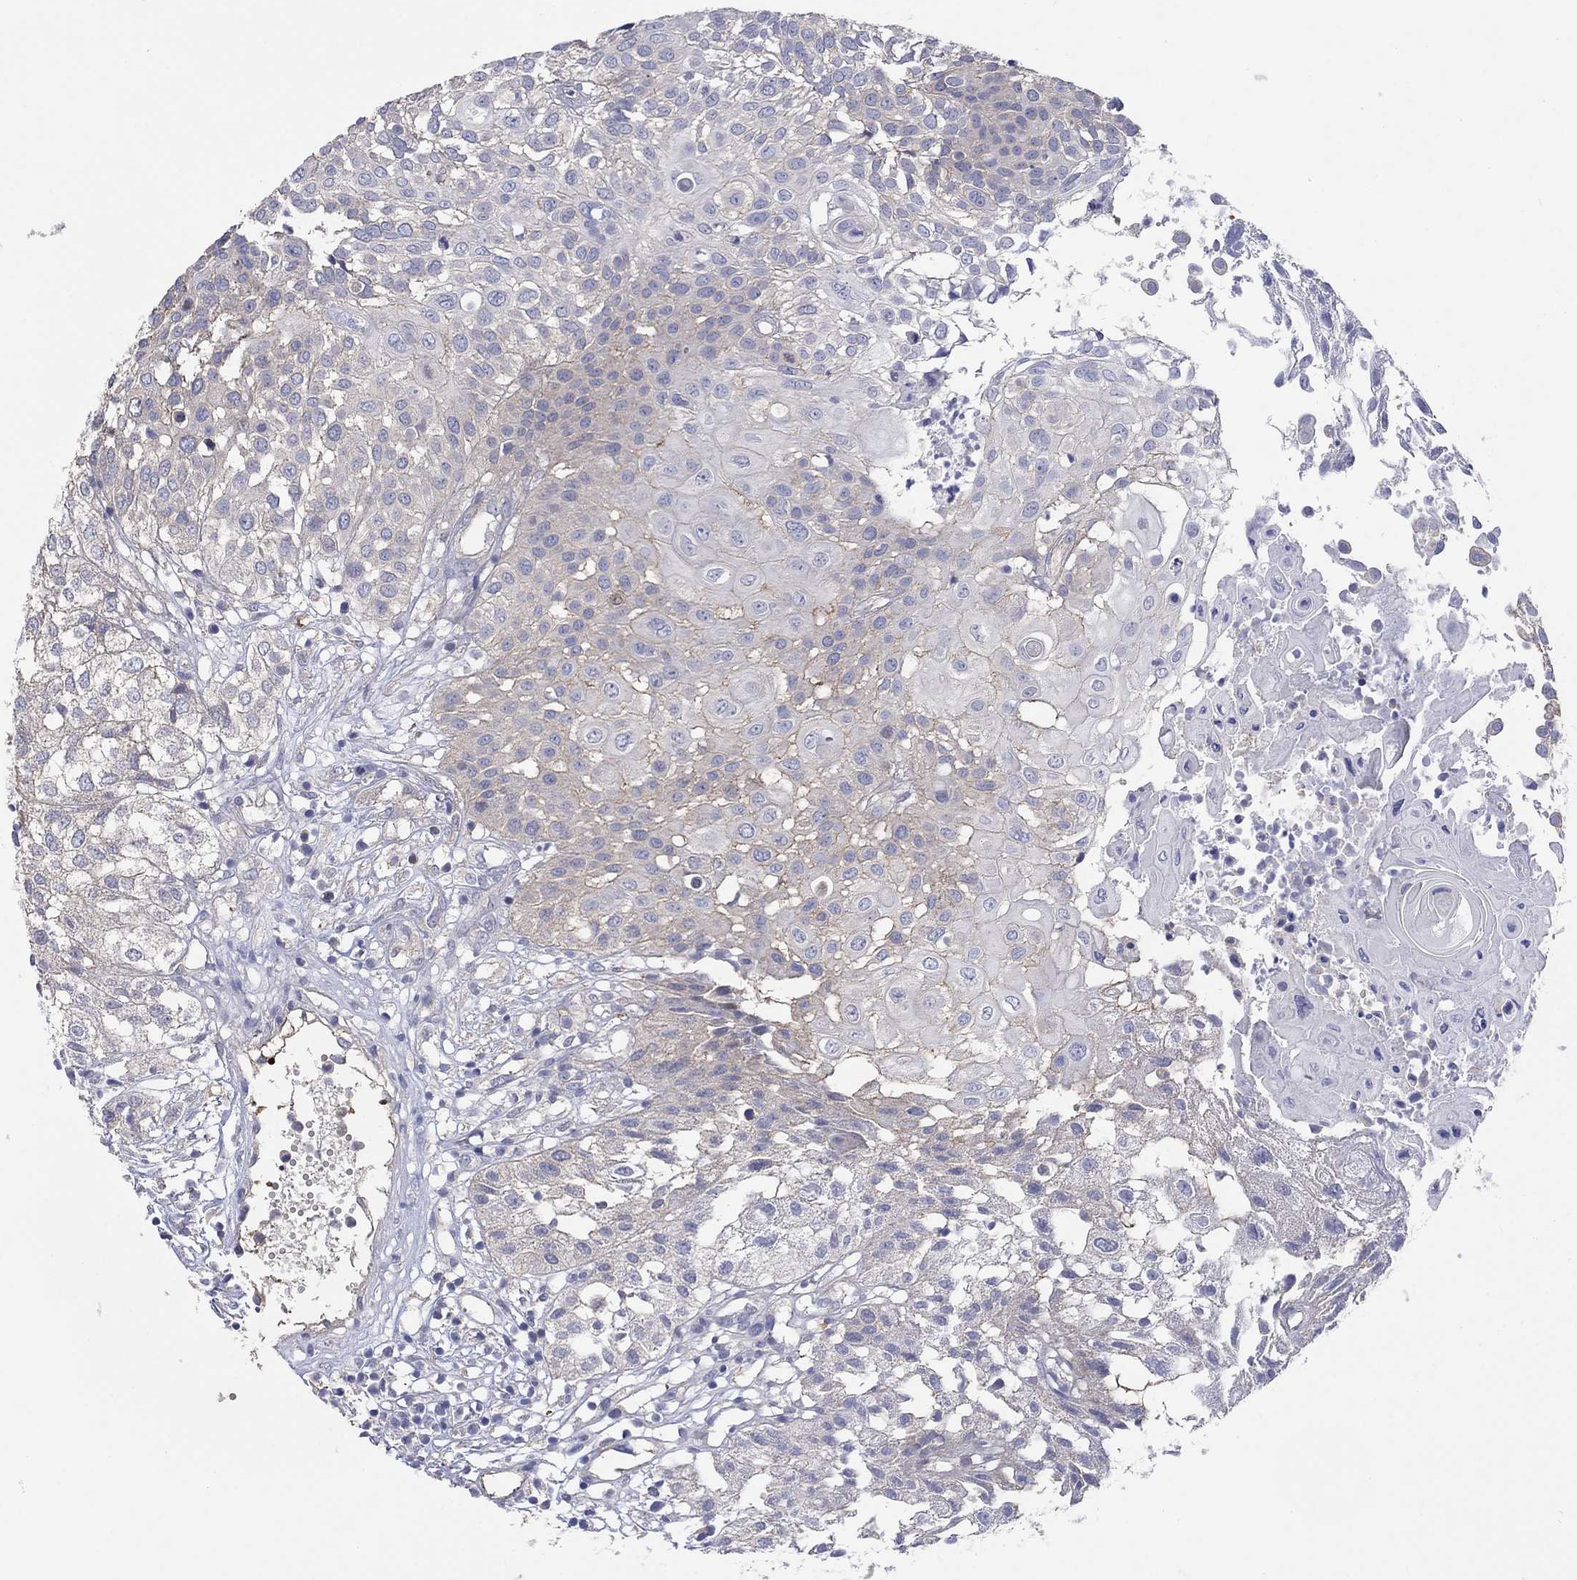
{"staining": {"intensity": "negative", "quantity": "none", "location": "none"}, "tissue": "urothelial cancer", "cell_type": "Tumor cells", "image_type": "cancer", "snomed": [{"axis": "morphology", "description": "Urothelial carcinoma, High grade"}, {"axis": "topography", "description": "Urinary bladder"}], "caption": "High power microscopy image of an immunohistochemistry (IHC) photomicrograph of urothelial cancer, revealing no significant positivity in tumor cells.", "gene": "TPRN", "patient": {"sex": "female", "age": 79}}